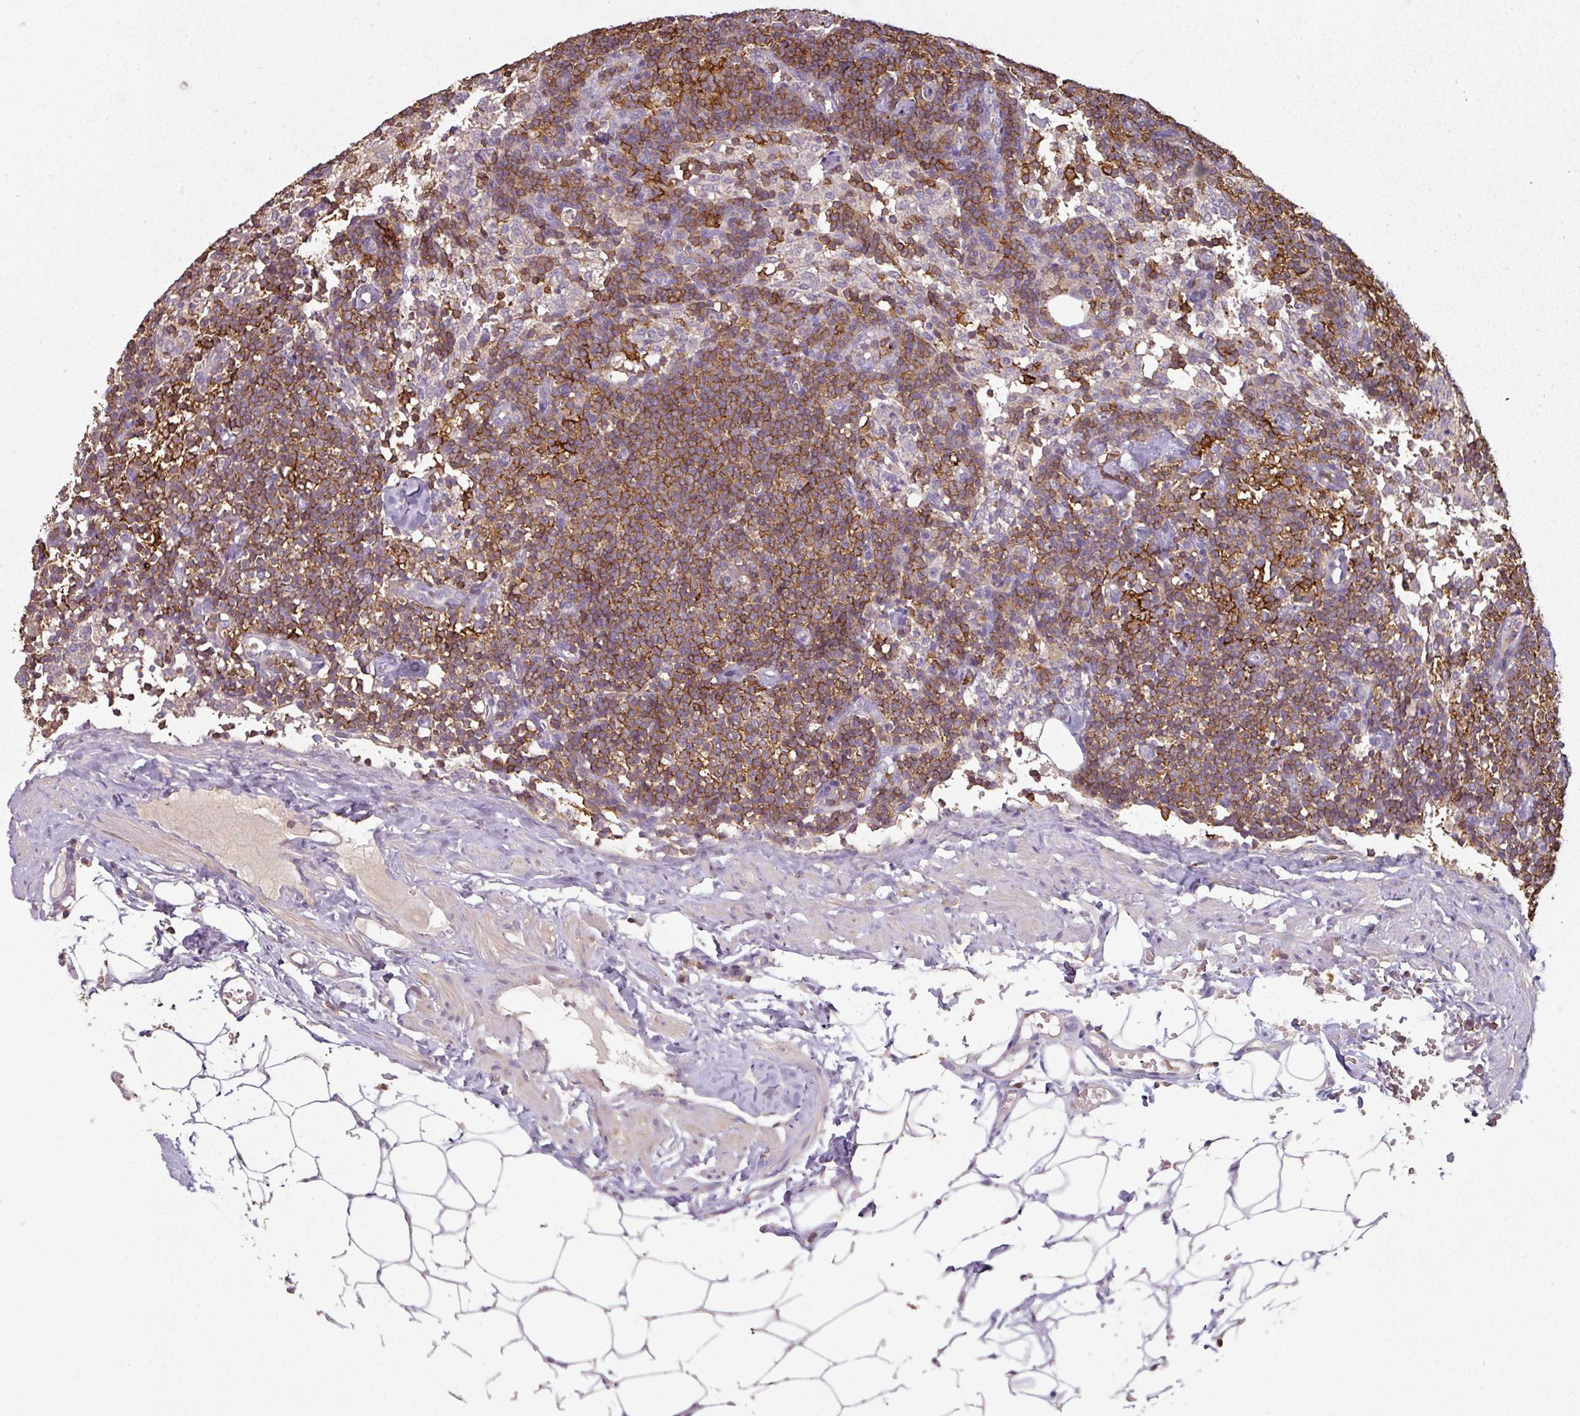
{"staining": {"intensity": "moderate", "quantity": "25%-75%", "location": "cytoplasmic/membranous"}, "tissue": "lymph node", "cell_type": "Germinal center cells", "image_type": "normal", "snomed": [{"axis": "morphology", "description": "Normal tissue, NOS"}, {"axis": "topography", "description": "Lymph node"}], "caption": "IHC micrograph of benign human lymph node stained for a protein (brown), which shows medium levels of moderate cytoplasmic/membranous staining in about 25%-75% of germinal center cells.", "gene": "OLFML2B", "patient": {"sex": "female", "age": 52}}